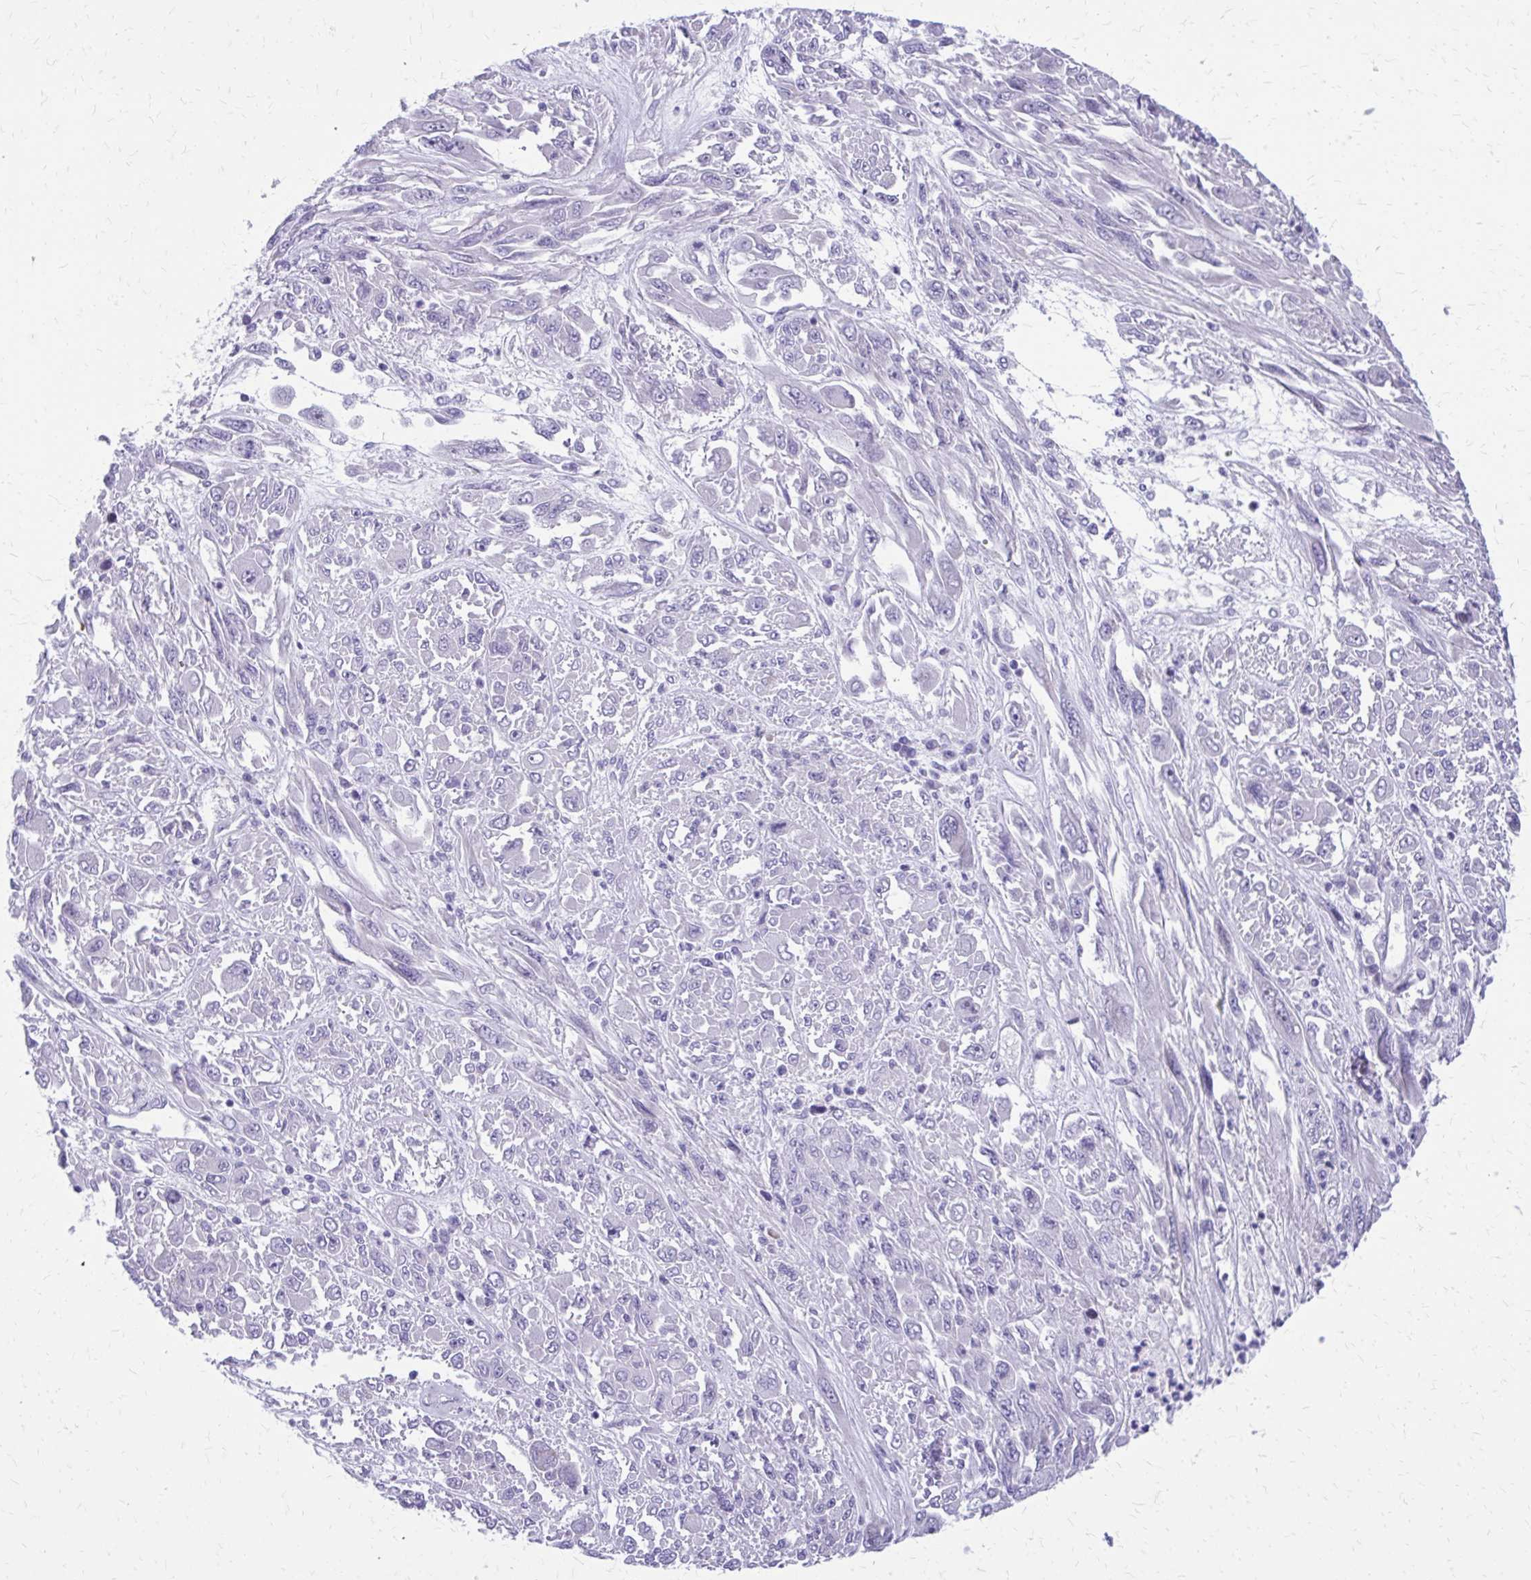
{"staining": {"intensity": "negative", "quantity": "none", "location": "none"}, "tissue": "melanoma", "cell_type": "Tumor cells", "image_type": "cancer", "snomed": [{"axis": "morphology", "description": "Malignant melanoma, NOS"}, {"axis": "topography", "description": "Skin"}], "caption": "Immunohistochemistry of melanoma shows no positivity in tumor cells.", "gene": "LCN15", "patient": {"sex": "female", "age": 91}}